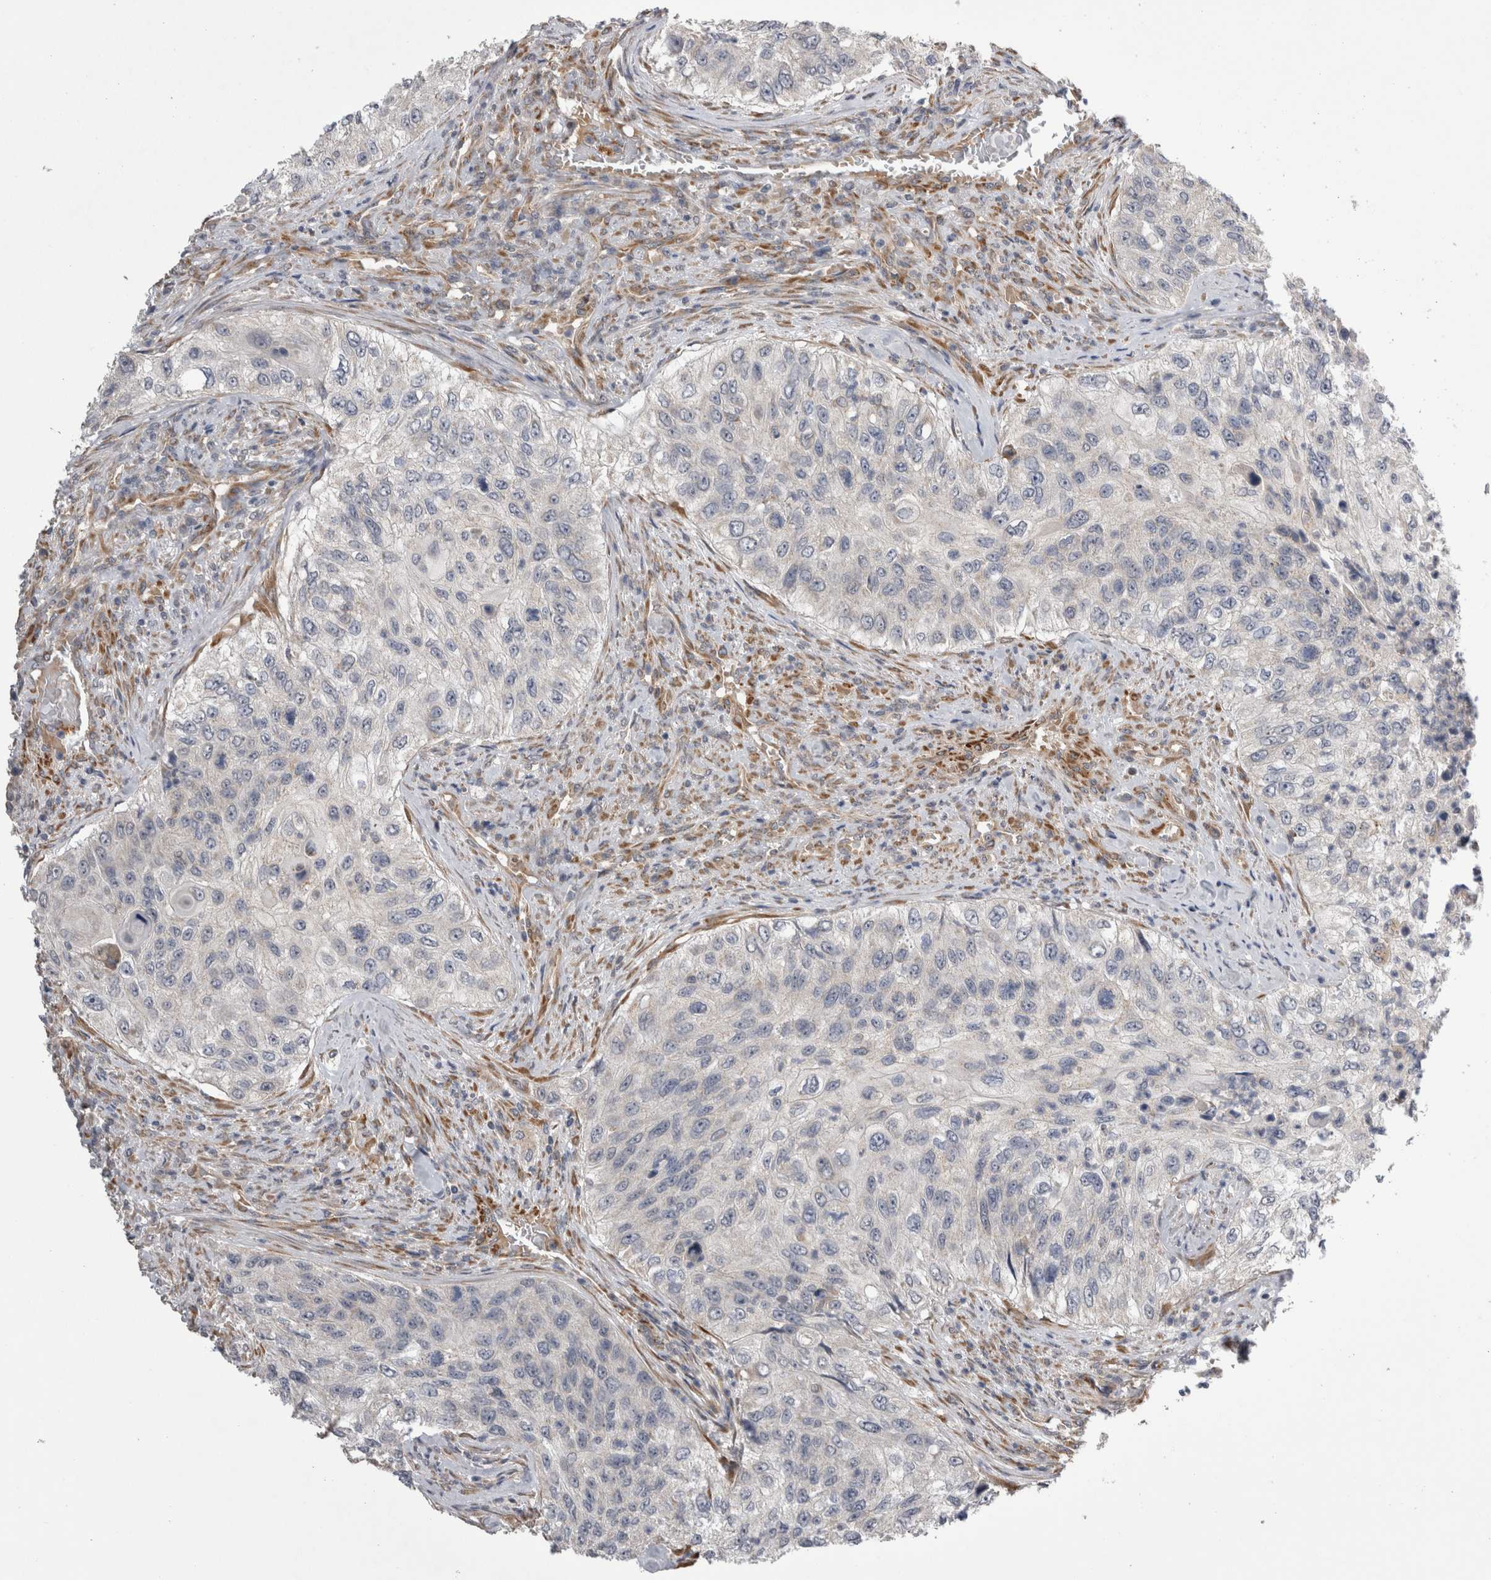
{"staining": {"intensity": "negative", "quantity": "none", "location": "none"}, "tissue": "urothelial cancer", "cell_type": "Tumor cells", "image_type": "cancer", "snomed": [{"axis": "morphology", "description": "Urothelial carcinoma, High grade"}, {"axis": "topography", "description": "Urinary bladder"}], "caption": "A photomicrograph of human urothelial cancer is negative for staining in tumor cells.", "gene": "ARHGAP29", "patient": {"sex": "female", "age": 60}}